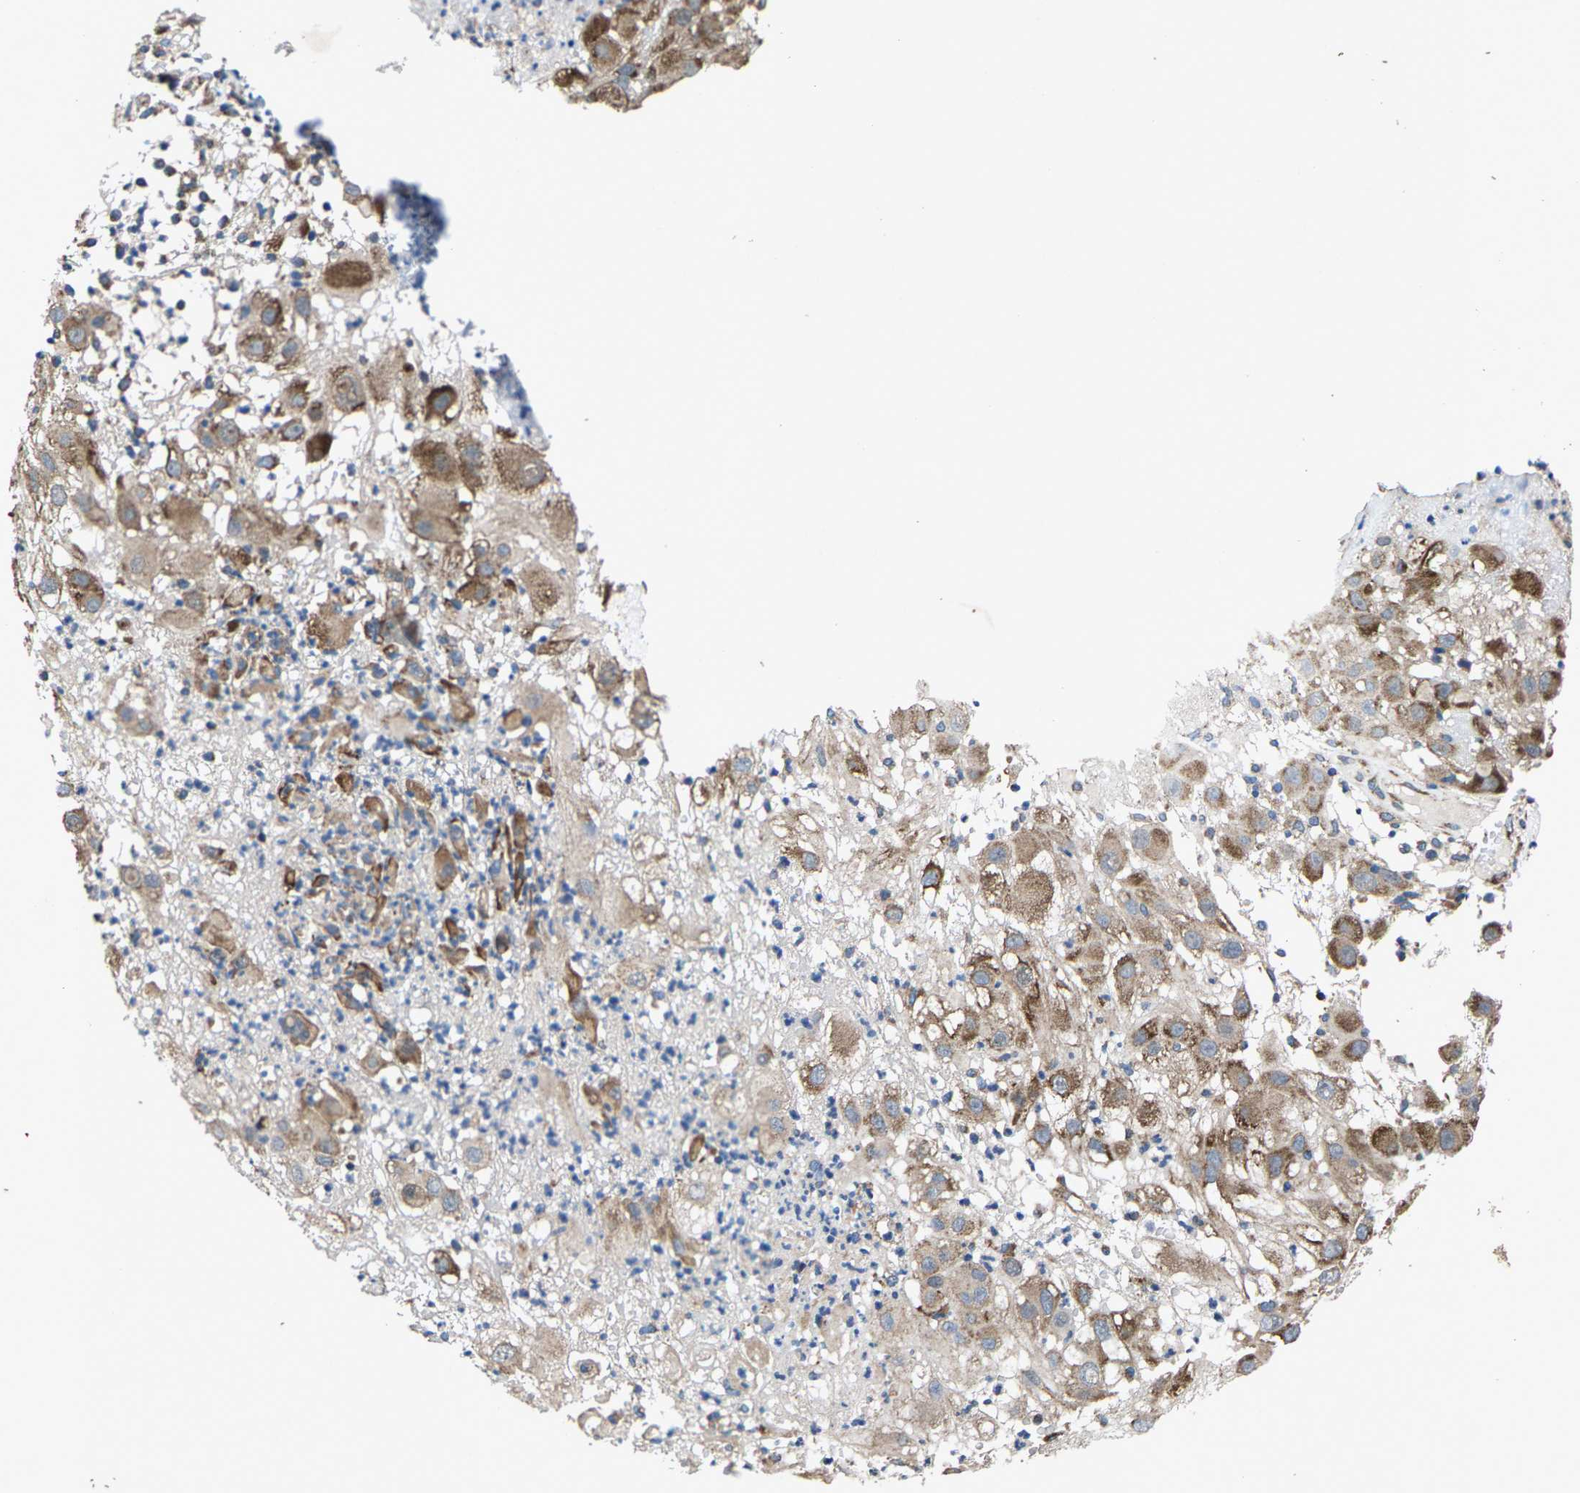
{"staining": {"intensity": "moderate", "quantity": ">75%", "location": "cytoplasmic/membranous"}, "tissue": "melanoma", "cell_type": "Tumor cells", "image_type": "cancer", "snomed": [{"axis": "morphology", "description": "Malignant melanoma, NOS"}, {"axis": "topography", "description": "Skin"}], "caption": "Immunohistochemical staining of malignant melanoma reveals medium levels of moderate cytoplasmic/membranous protein positivity in approximately >75% of tumor cells.", "gene": "PDP1", "patient": {"sex": "female", "age": 81}}